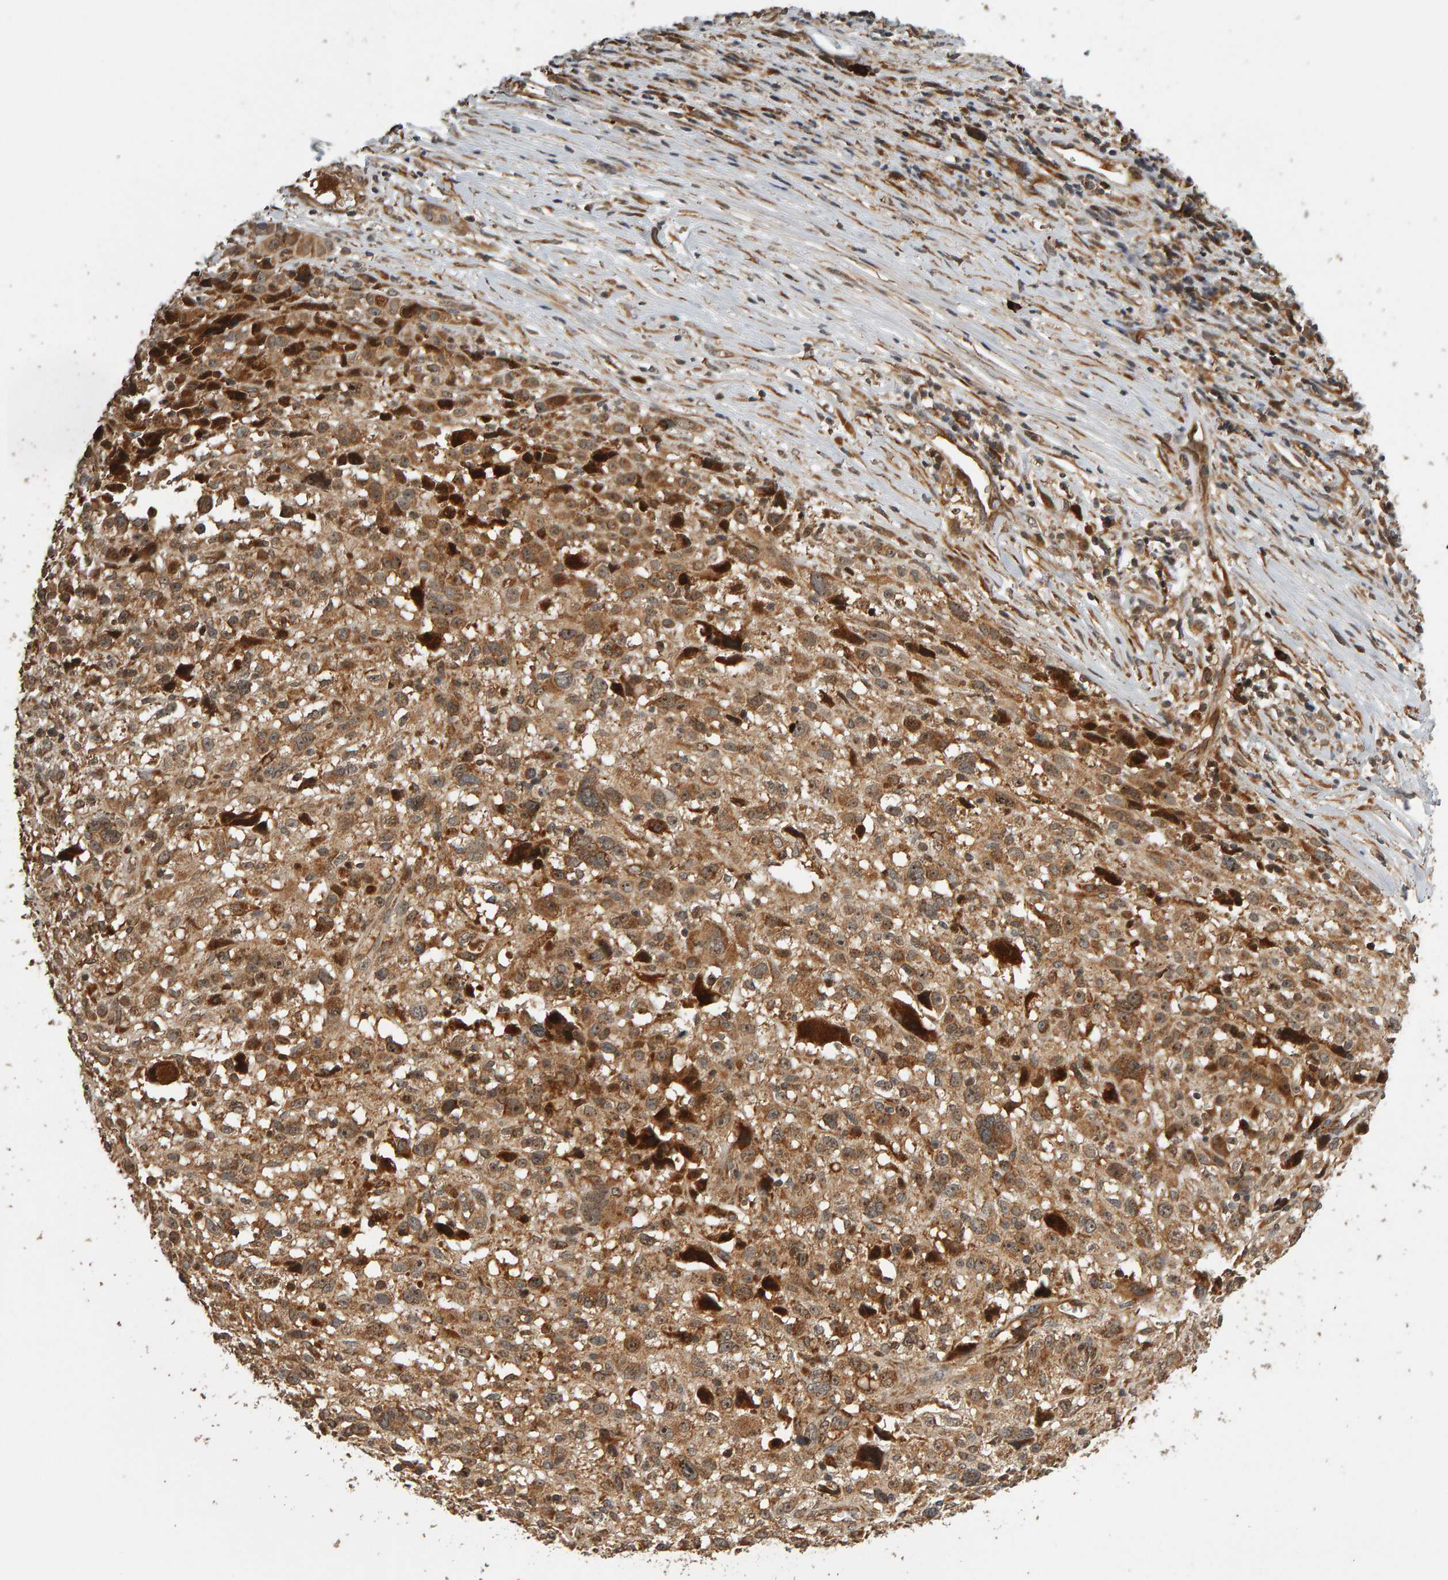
{"staining": {"intensity": "moderate", "quantity": ">75%", "location": "cytoplasmic/membranous"}, "tissue": "melanoma", "cell_type": "Tumor cells", "image_type": "cancer", "snomed": [{"axis": "morphology", "description": "Malignant melanoma, NOS"}, {"axis": "topography", "description": "Skin"}], "caption": "Melanoma was stained to show a protein in brown. There is medium levels of moderate cytoplasmic/membranous positivity in about >75% of tumor cells.", "gene": "ZFAND1", "patient": {"sex": "female", "age": 55}}